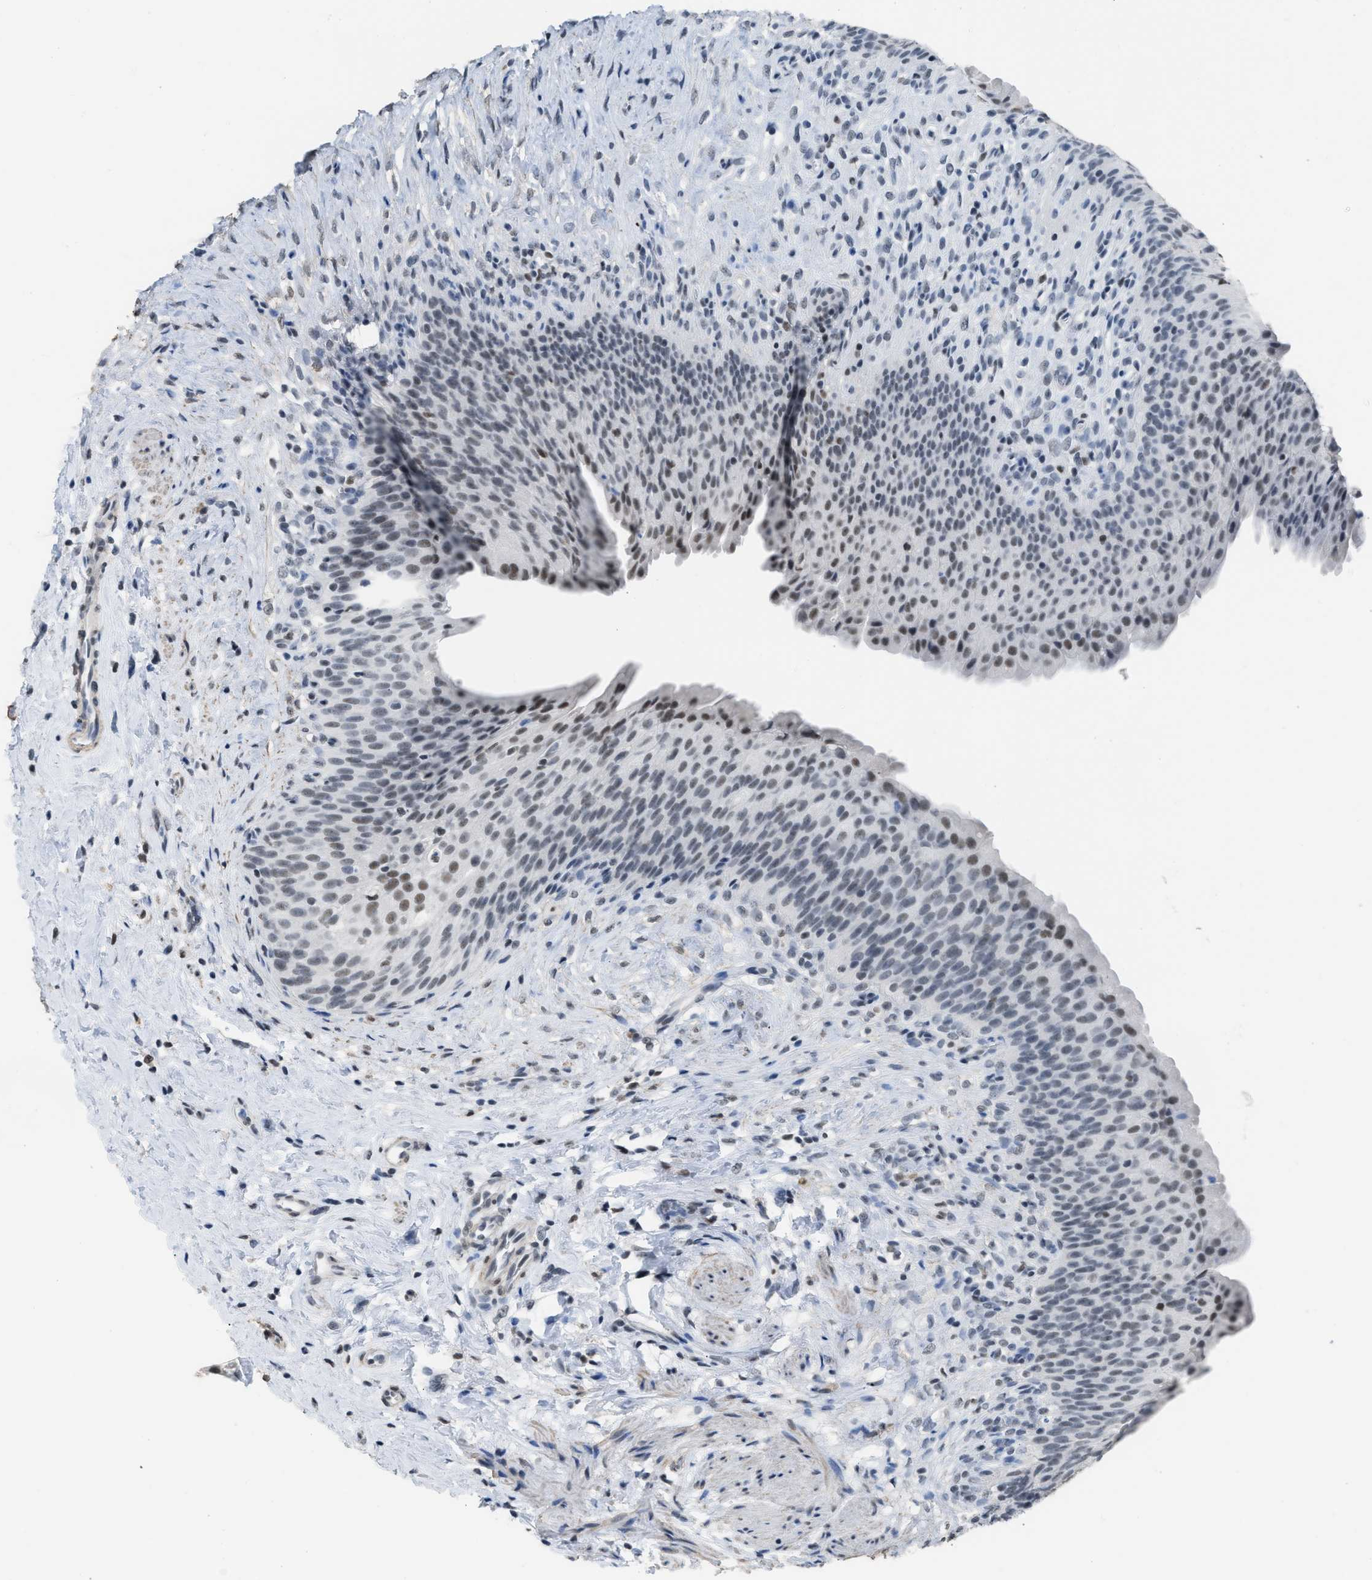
{"staining": {"intensity": "moderate", "quantity": "25%-75%", "location": "nuclear"}, "tissue": "urinary bladder", "cell_type": "Urothelial cells", "image_type": "normal", "snomed": [{"axis": "morphology", "description": "Normal tissue, NOS"}, {"axis": "topography", "description": "Urinary bladder"}], "caption": "This image displays immunohistochemistry staining of benign human urinary bladder, with medium moderate nuclear staining in approximately 25%-75% of urothelial cells.", "gene": "SCAF4", "patient": {"sex": "female", "age": 79}}